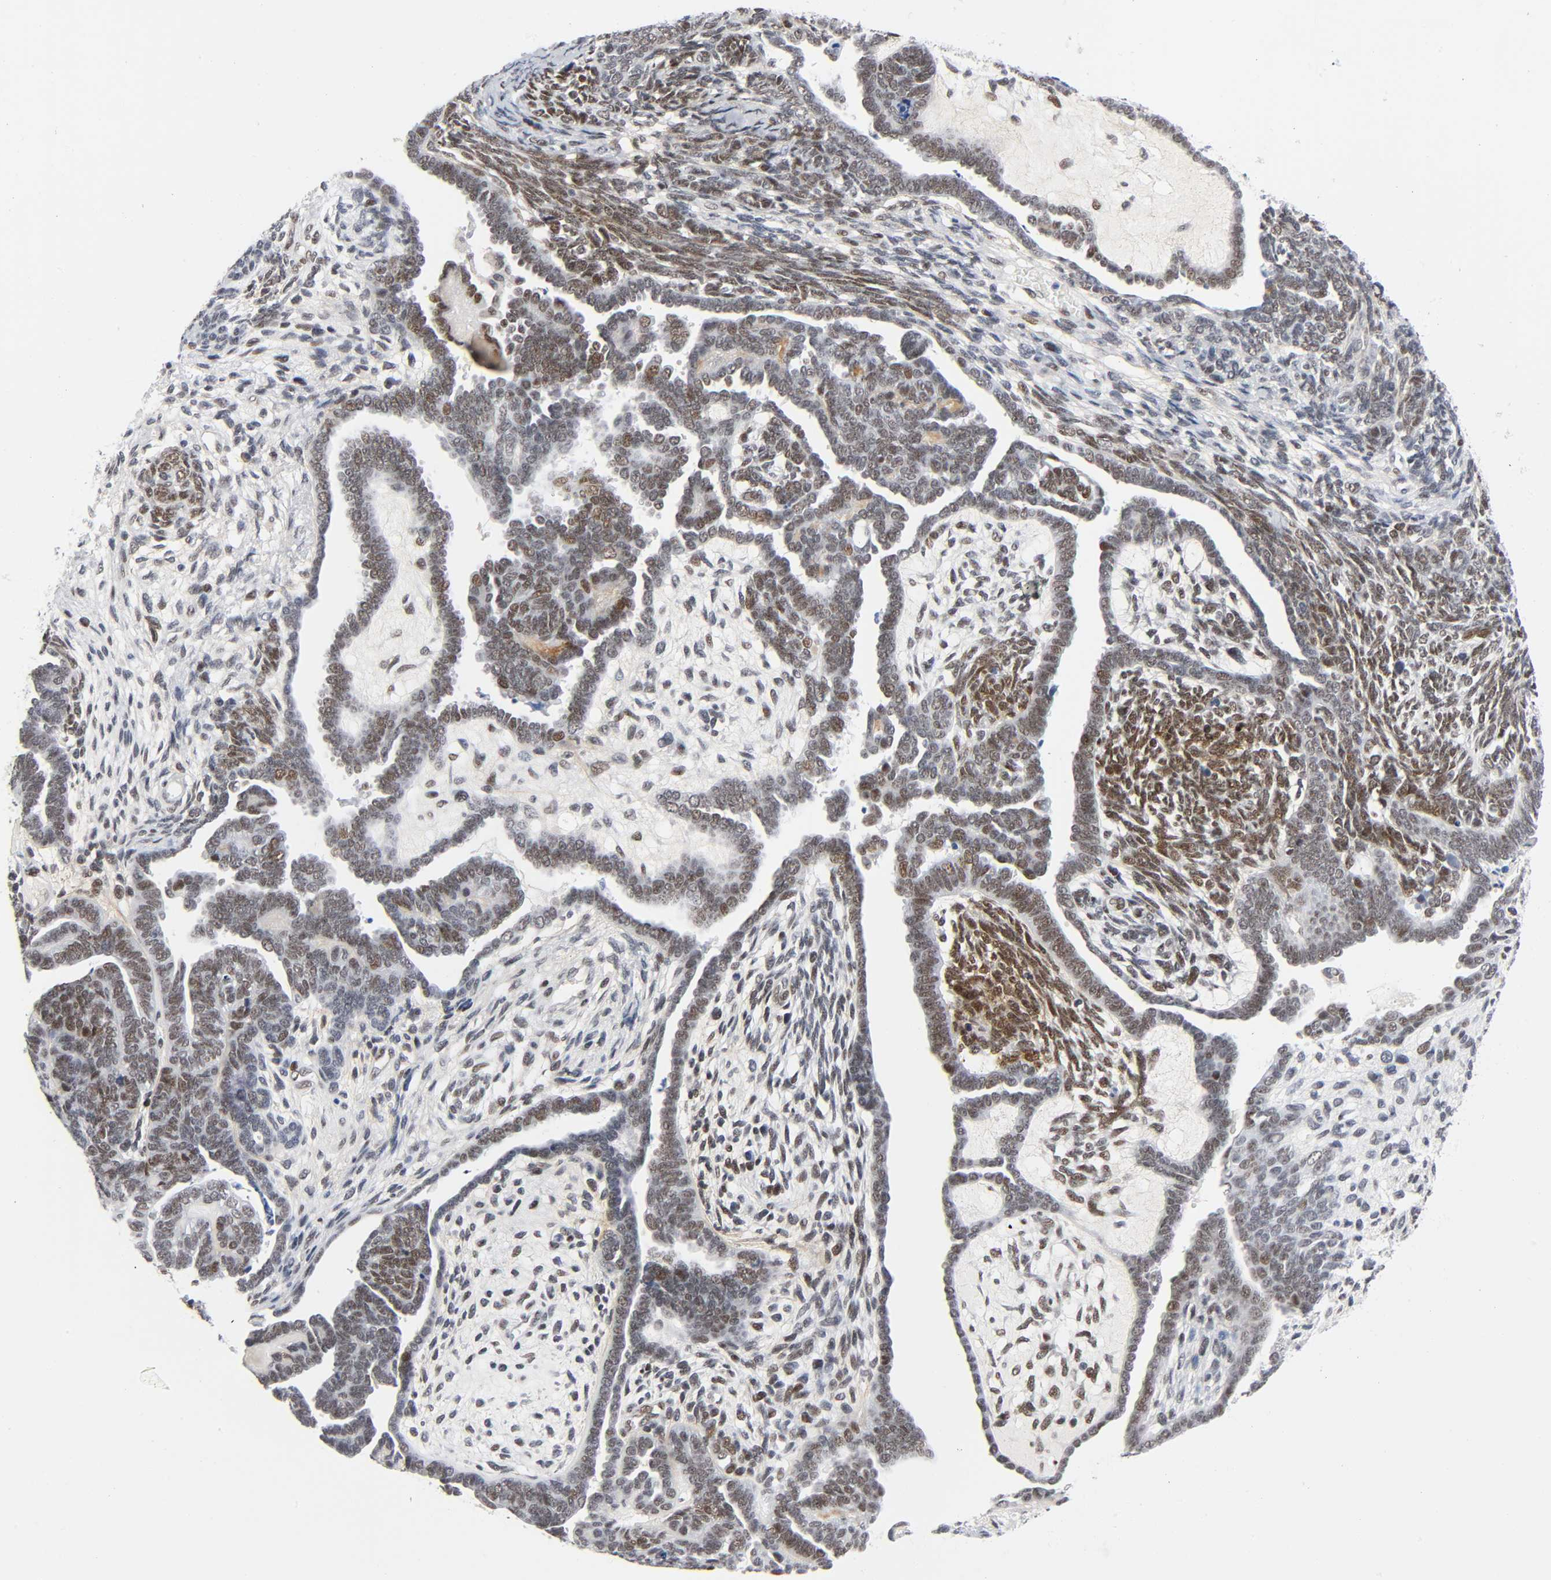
{"staining": {"intensity": "moderate", "quantity": "25%-75%", "location": "nuclear"}, "tissue": "endometrial cancer", "cell_type": "Tumor cells", "image_type": "cancer", "snomed": [{"axis": "morphology", "description": "Neoplasm, malignant, NOS"}, {"axis": "topography", "description": "Endometrium"}], "caption": "Human endometrial cancer (malignant neoplasm) stained with a protein marker demonstrates moderate staining in tumor cells.", "gene": "DIDO1", "patient": {"sex": "female", "age": 74}}